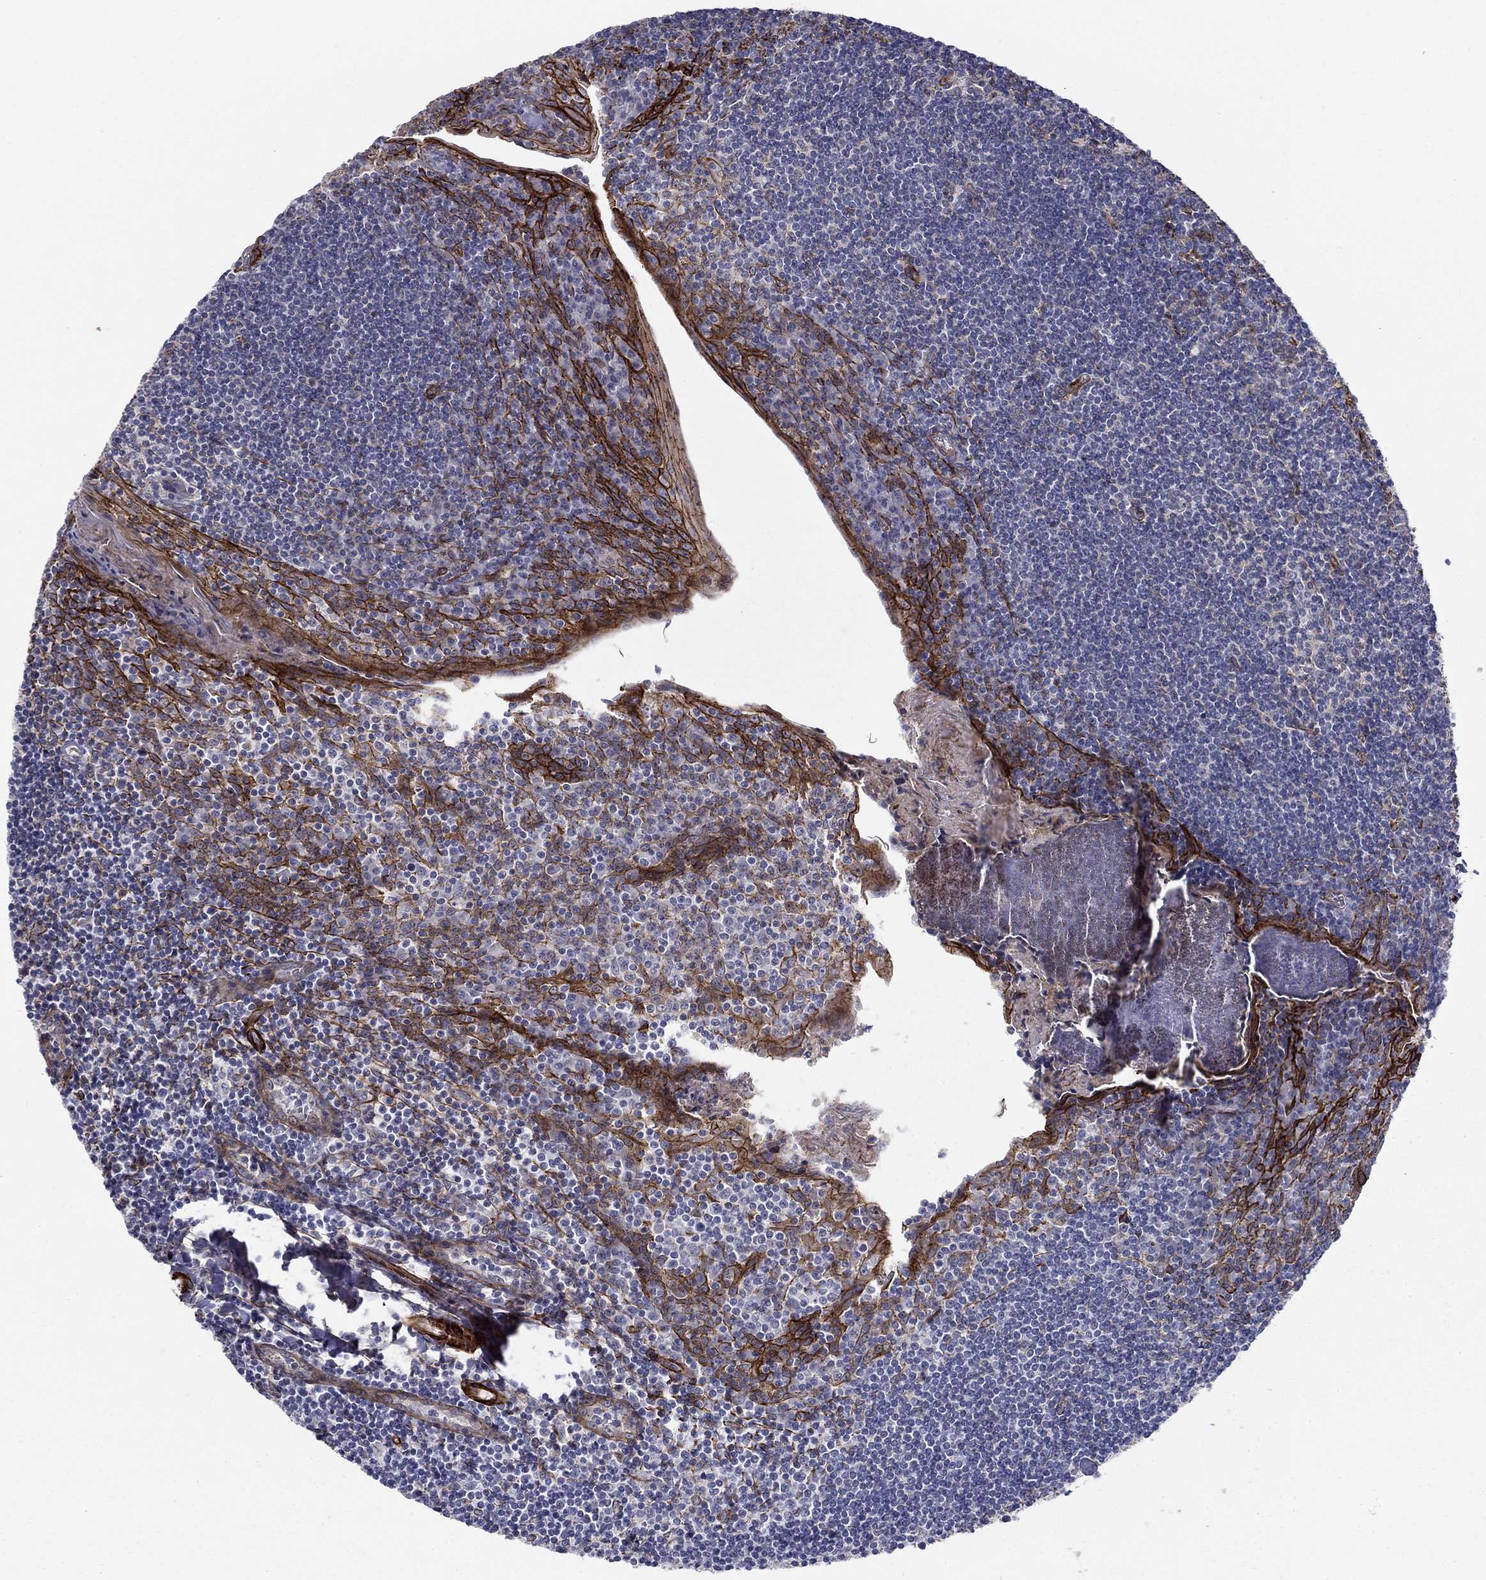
{"staining": {"intensity": "negative", "quantity": "none", "location": "none"}, "tissue": "tonsil", "cell_type": "Germinal center cells", "image_type": "normal", "snomed": [{"axis": "morphology", "description": "Normal tissue, NOS"}, {"axis": "topography", "description": "Tonsil"}], "caption": "IHC image of benign human tonsil stained for a protein (brown), which demonstrates no staining in germinal center cells.", "gene": "KRBA1", "patient": {"sex": "female", "age": 12}}